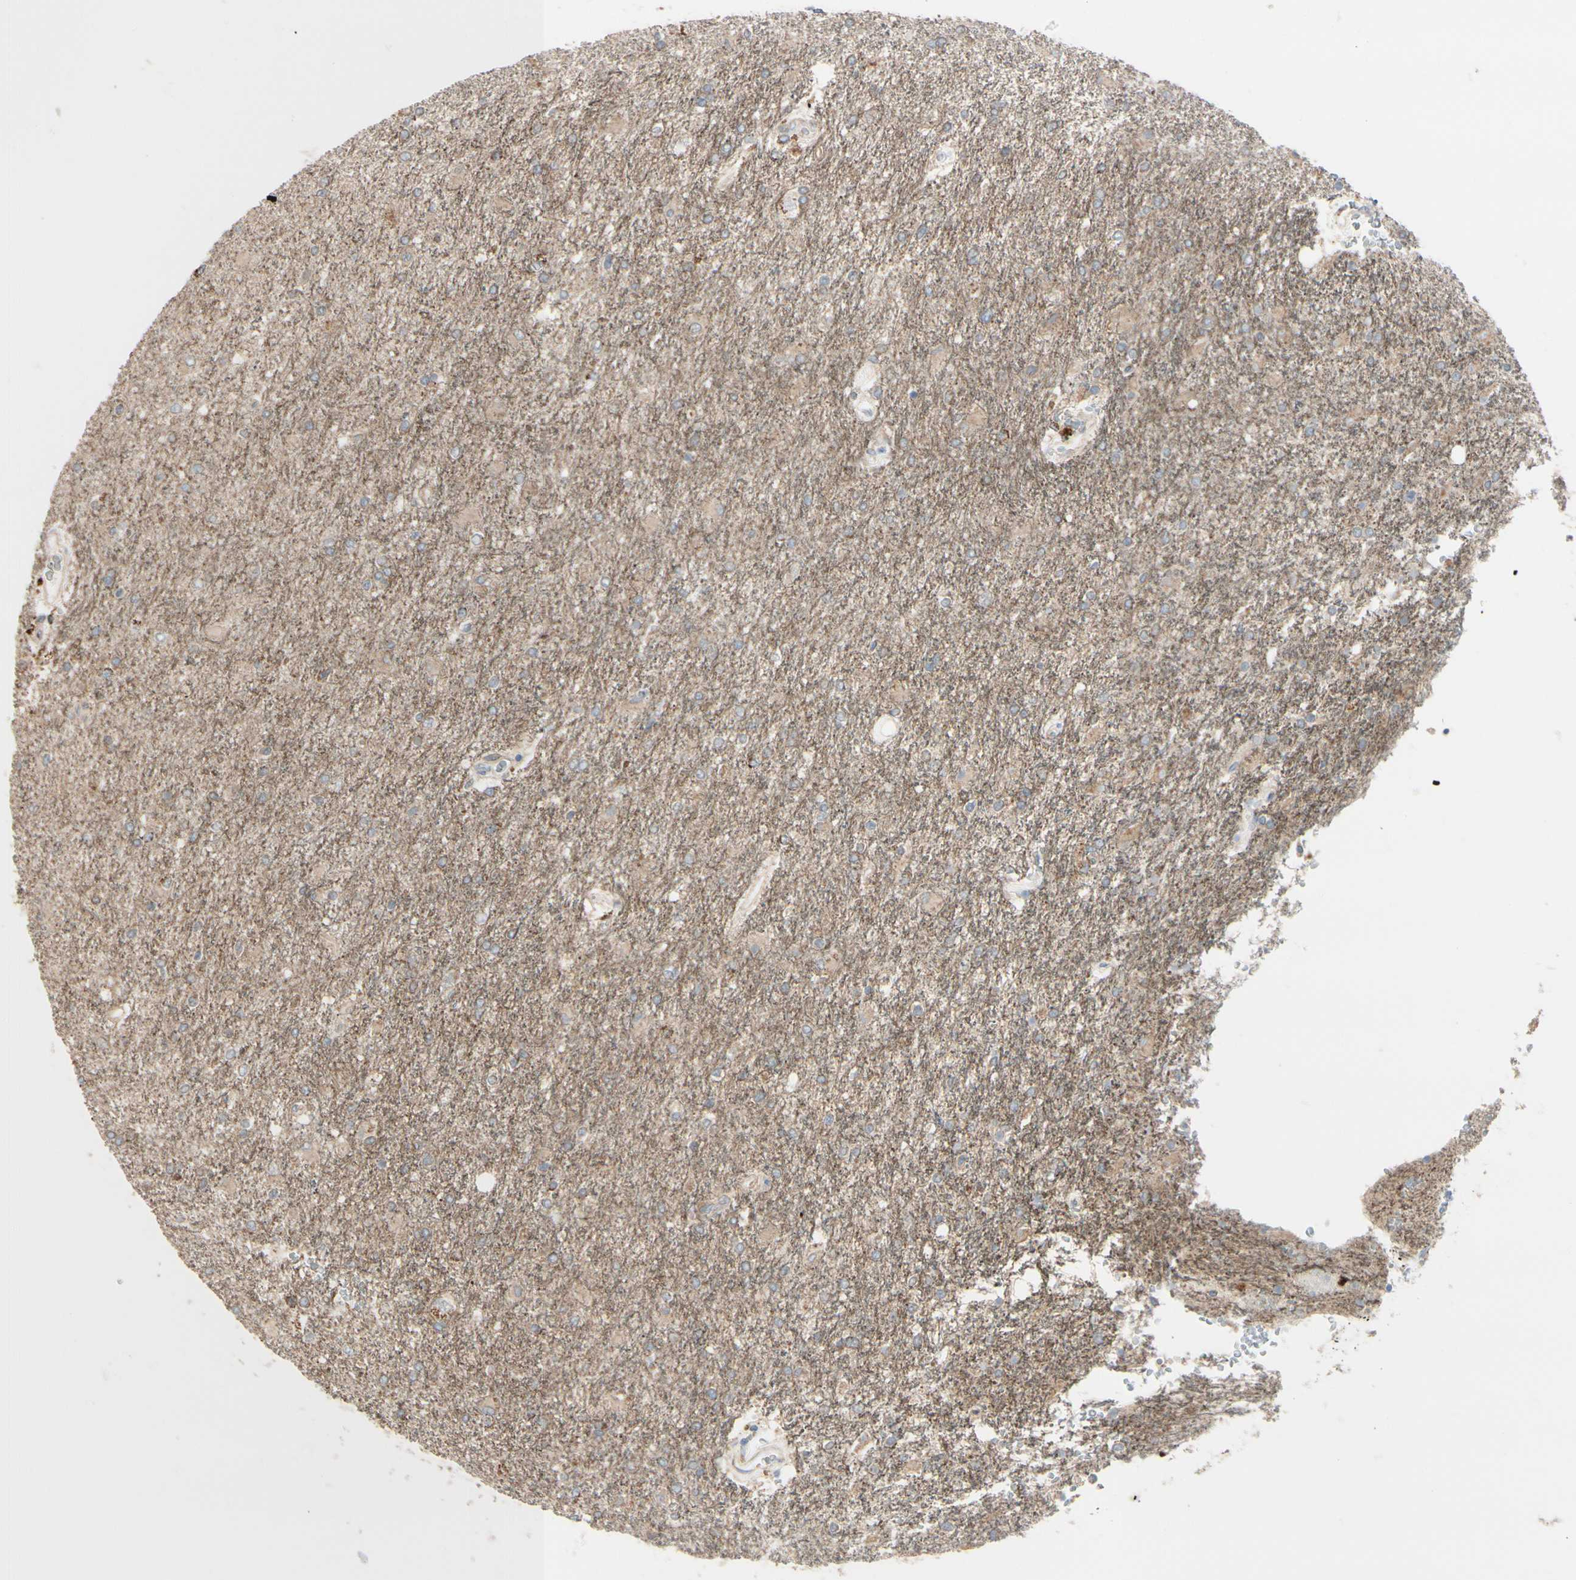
{"staining": {"intensity": "weak", "quantity": ">75%", "location": "cytoplasmic/membranous"}, "tissue": "glioma", "cell_type": "Tumor cells", "image_type": "cancer", "snomed": [{"axis": "morphology", "description": "Glioma, malignant, High grade"}, {"axis": "topography", "description": "Brain"}], "caption": "Malignant glioma (high-grade) stained with a brown dye exhibits weak cytoplasmic/membranous positive staining in approximately >75% of tumor cells.", "gene": "EPHA3", "patient": {"sex": "male", "age": 71}}